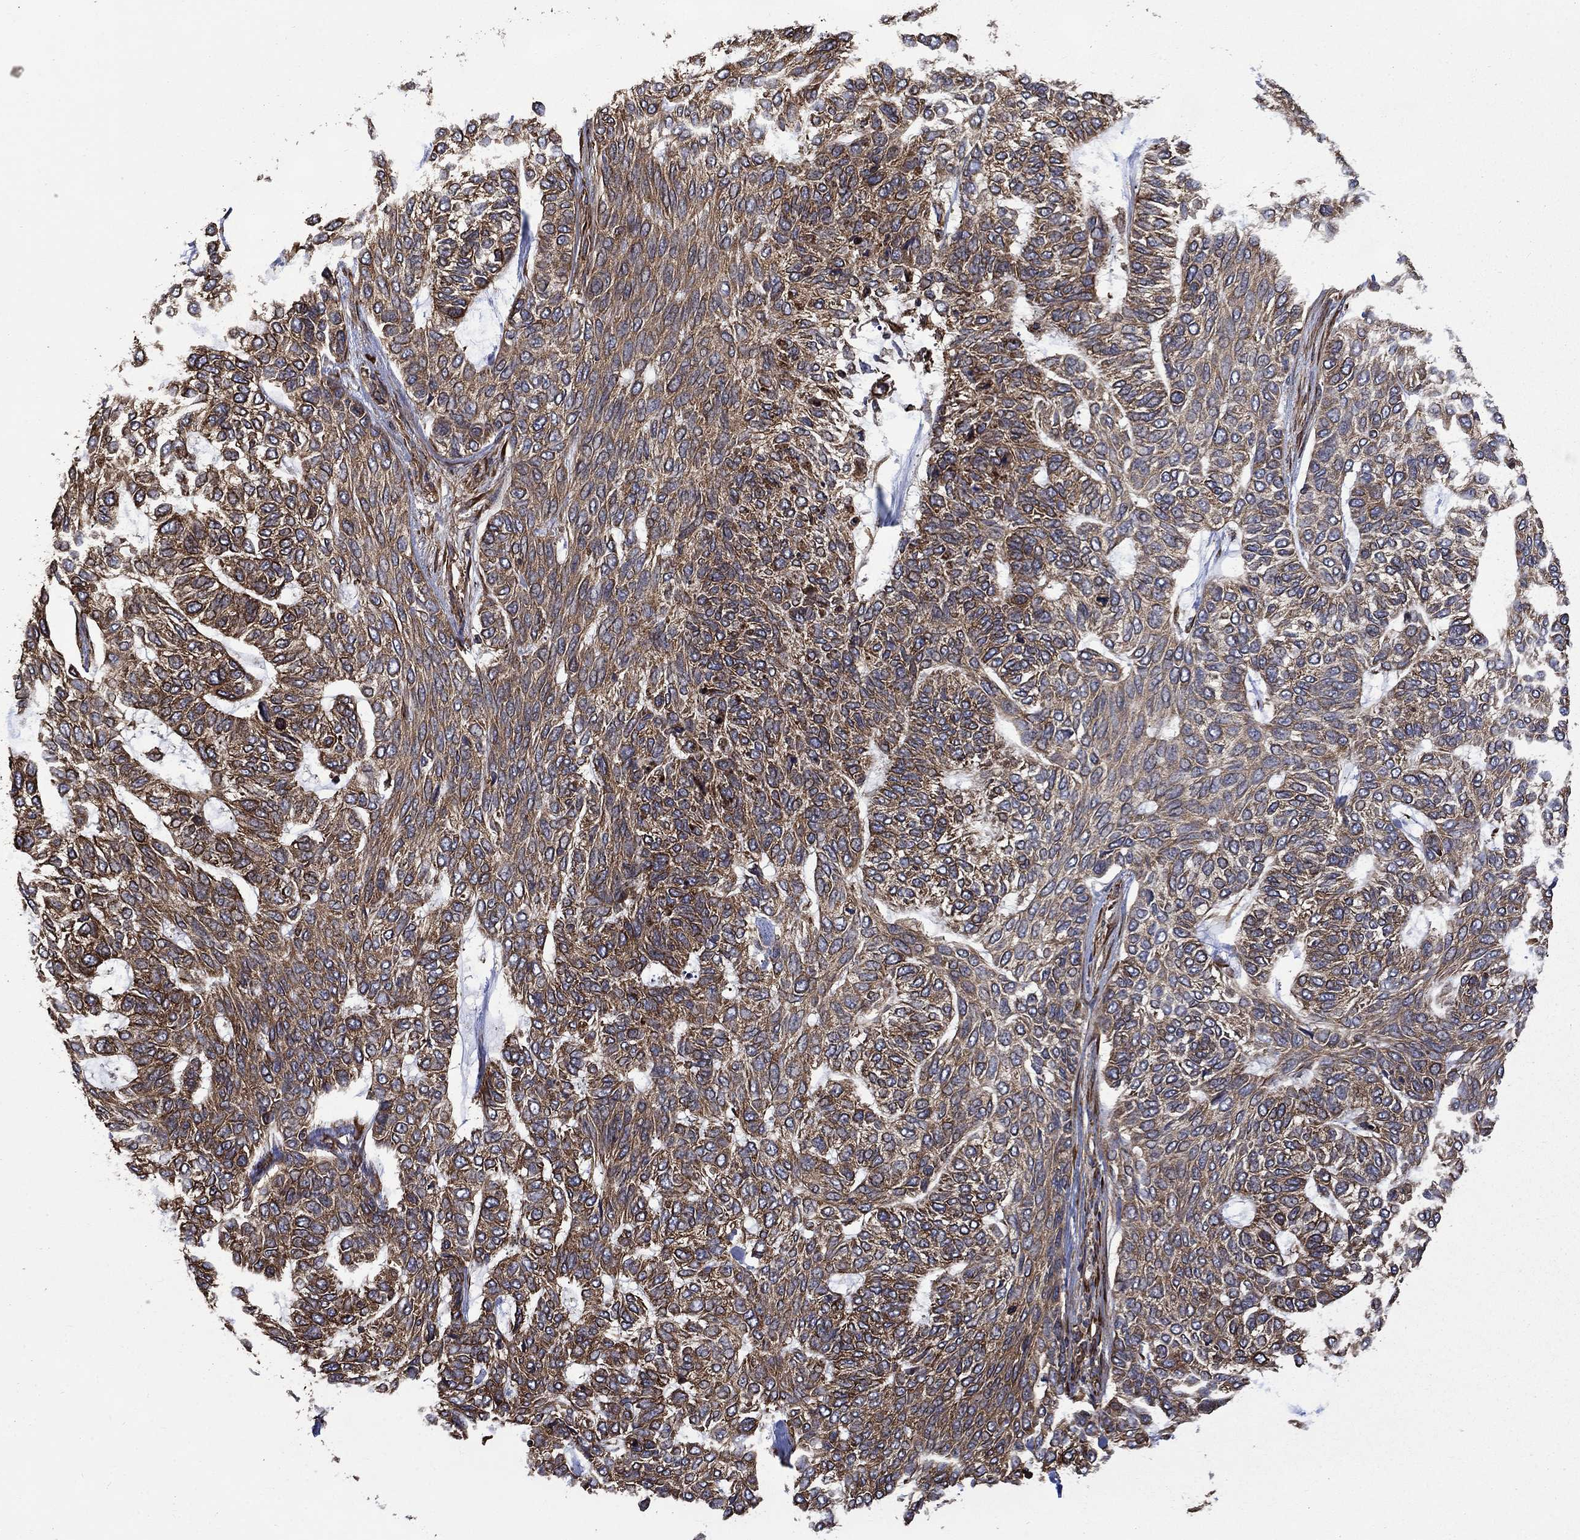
{"staining": {"intensity": "moderate", "quantity": ">75%", "location": "cytoplasmic/membranous"}, "tissue": "skin cancer", "cell_type": "Tumor cells", "image_type": "cancer", "snomed": [{"axis": "morphology", "description": "Basal cell carcinoma"}, {"axis": "topography", "description": "Skin"}], "caption": "Immunohistochemical staining of basal cell carcinoma (skin) displays medium levels of moderate cytoplasmic/membranous protein positivity in approximately >75% of tumor cells.", "gene": "CUTC", "patient": {"sex": "female", "age": 65}}